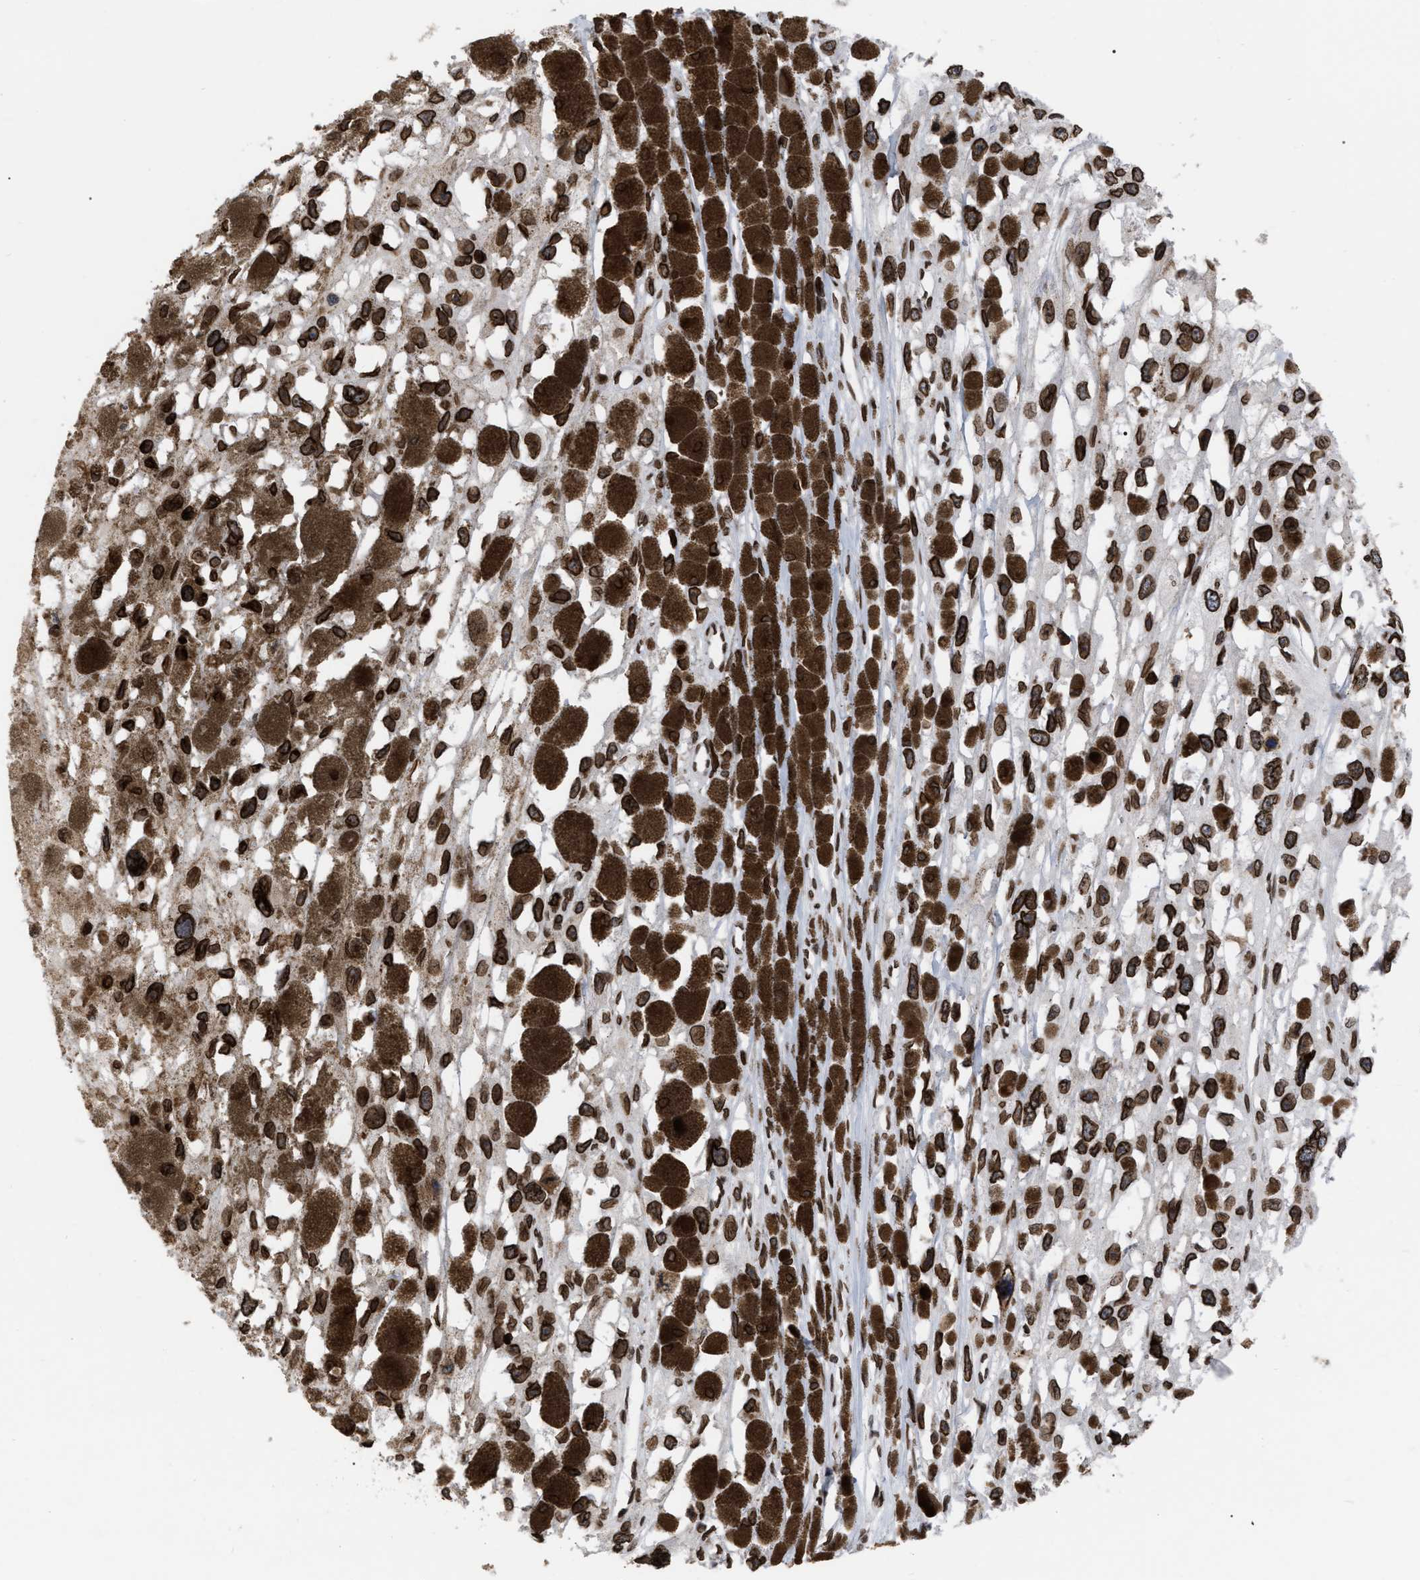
{"staining": {"intensity": "strong", "quantity": ">75%", "location": "cytoplasmic/membranous,nuclear"}, "tissue": "melanoma", "cell_type": "Tumor cells", "image_type": "cancer", "snomed": [{"axis": "morphology", "description": "Malignant melanoma, Metastatic site"}, {"axis": "topography", "description": "Lymph node"}], "caption": "Protein expression analysis of melanoma shows strong cytoplasmic/membranous and nuclear positivity in approximately >75% of tumor cells.", "gene": "TPR", "patient": {"sex": "male", "age": 59}}